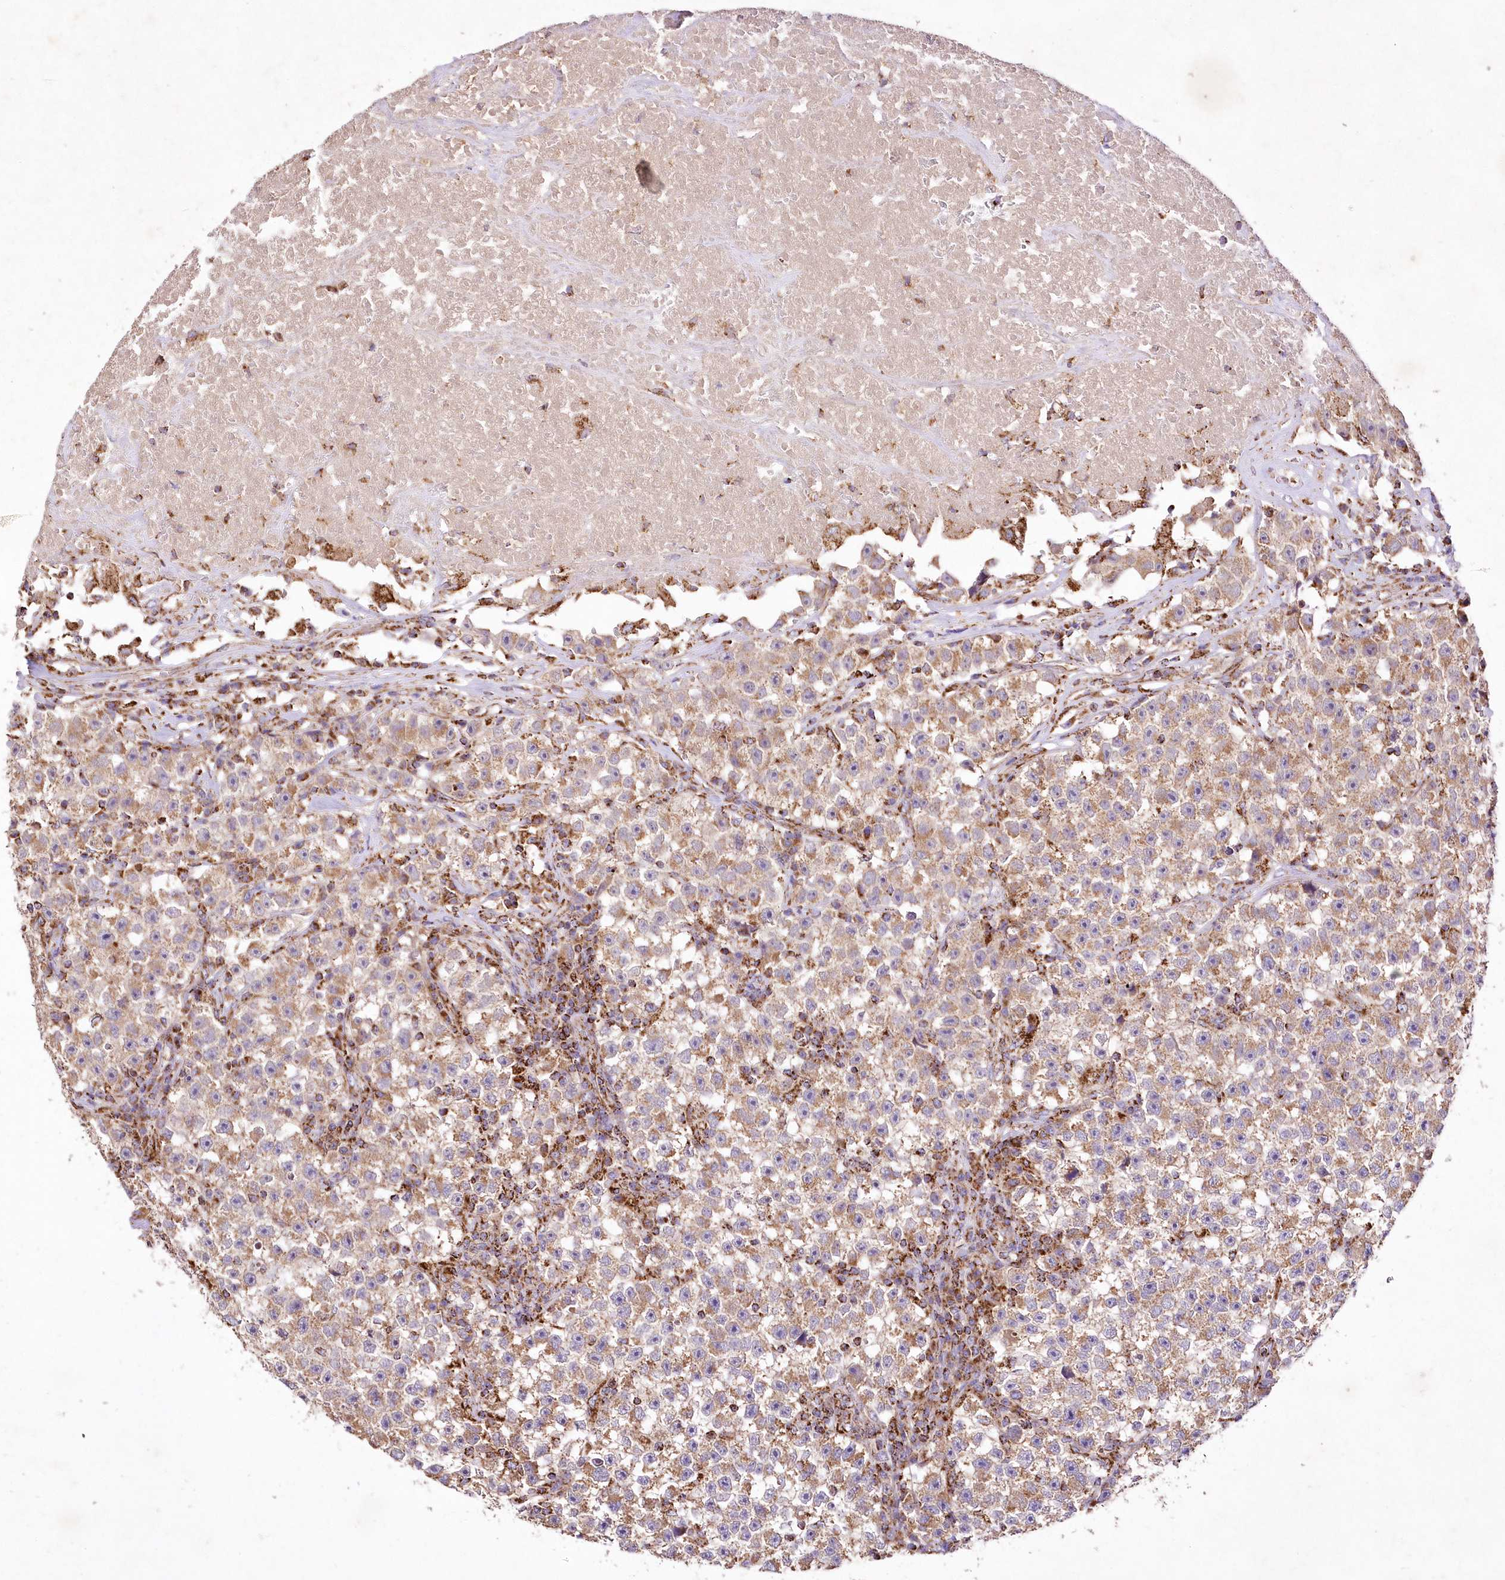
{"staining": {"intensity": "moderate", "quantity": ">75%", "location": "cytoplasmic/membranous"}, "tissue": "testis cancer", "cell_type": "Tumor cells", "image_type": "cancer", "snomed": [{"axis": "morphology", "description": "Seminoma, NOS"}, {"axis": "topography", "description": "Testis"}], "caption": "Protein staining by IHC displays moderate cytoplasmic/membranous expression in about >75% of tumor cells in seminoma (testis).", "gene": "ASNSD1", "patient": {"sex": "male", "age": 22}}